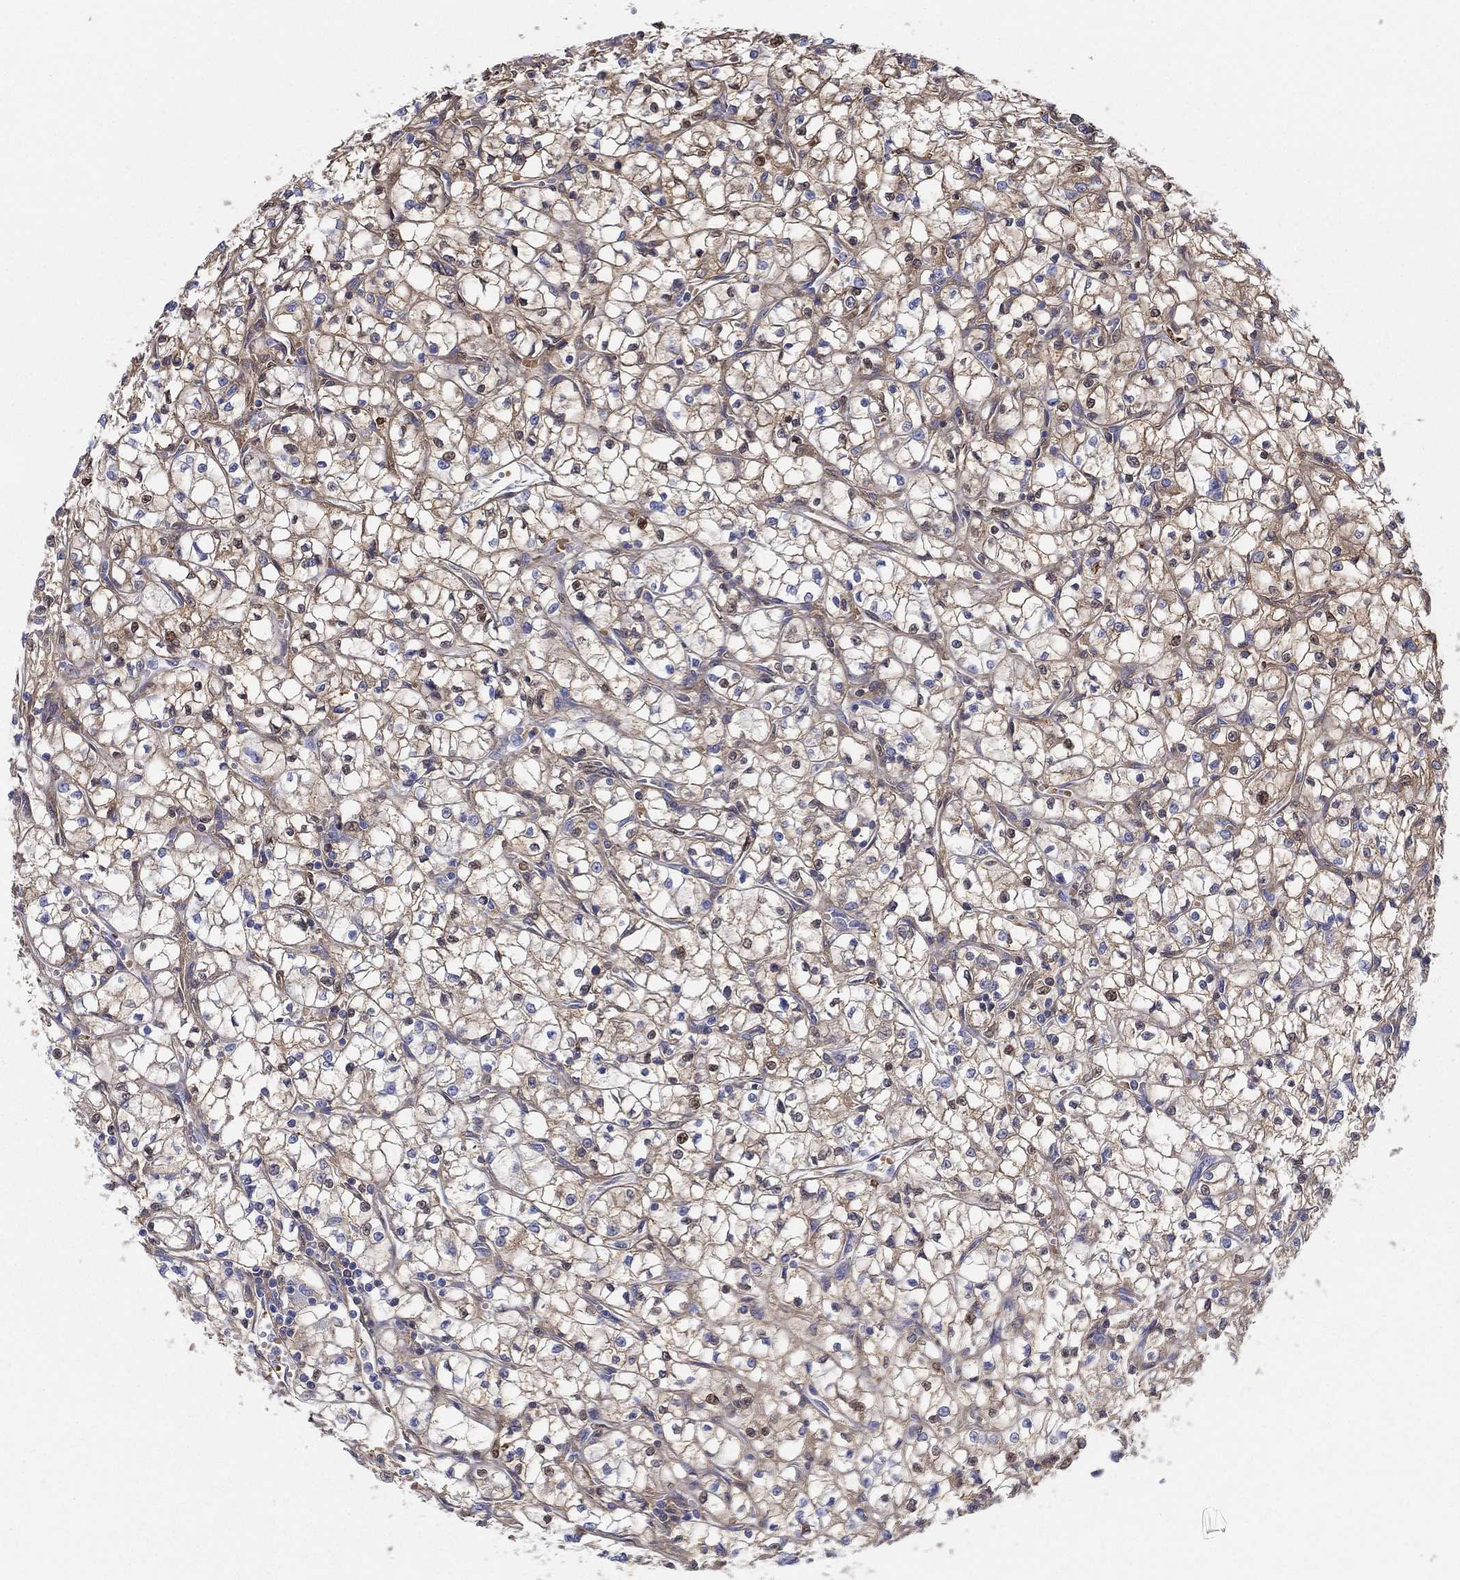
{"staining": {"intensity": "strong", "quantity": "25%-75%", "location": "cytoplasmic/membranous"}, "tissue": "renal cancer", "cell_type": "Tumor cells", "image_type": "cancer", "snomed": [{"axis": "morphology", "description": "Adenocarcinoma, NOS"}, {"axis": "topography", "description": "Kidney"}], "caption": "The immunohistochemical stain labels strong cytoplasmic/membranous positivity in tumor cells of renal cancer tissue.", "gene": "IFNB1", "patient": {"sex": "female", "age": 64}}